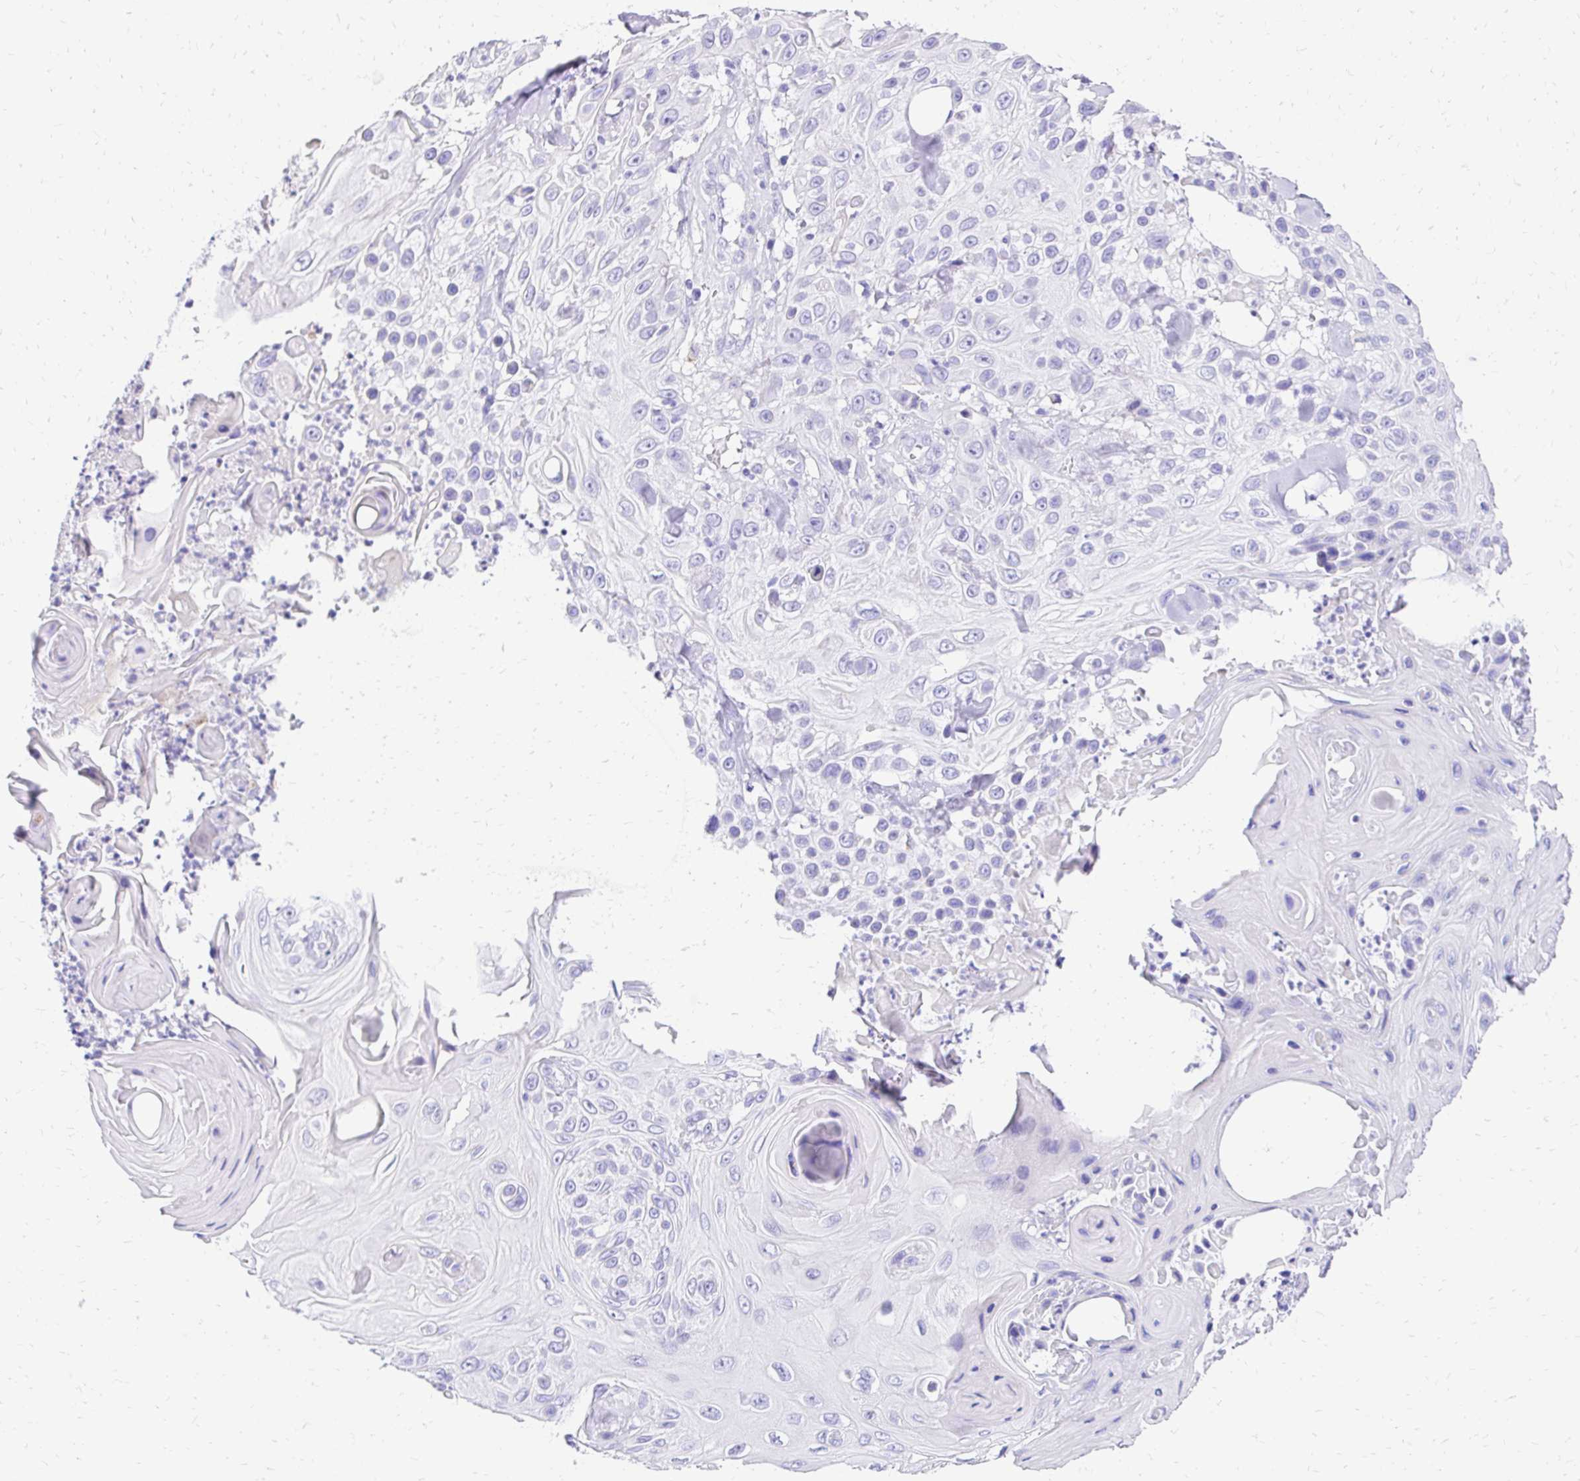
{"staining": {"intensity": "negative", "quantity": "none", "location": "none"}, "tissue": "skin cancer", "cell_type": "Tumor cells", "image_type": "cancer", "snomed": [{"axis": "morphology", "description": "Squamous cell carcinoma, NOS"}, {"axis": "topography", "description": "Skin"}], "caption": "Tumor cells show no significant protein positivity in skin cancer.", "gene": "S100G", "patient": {"sex": "male", "age": 82}}